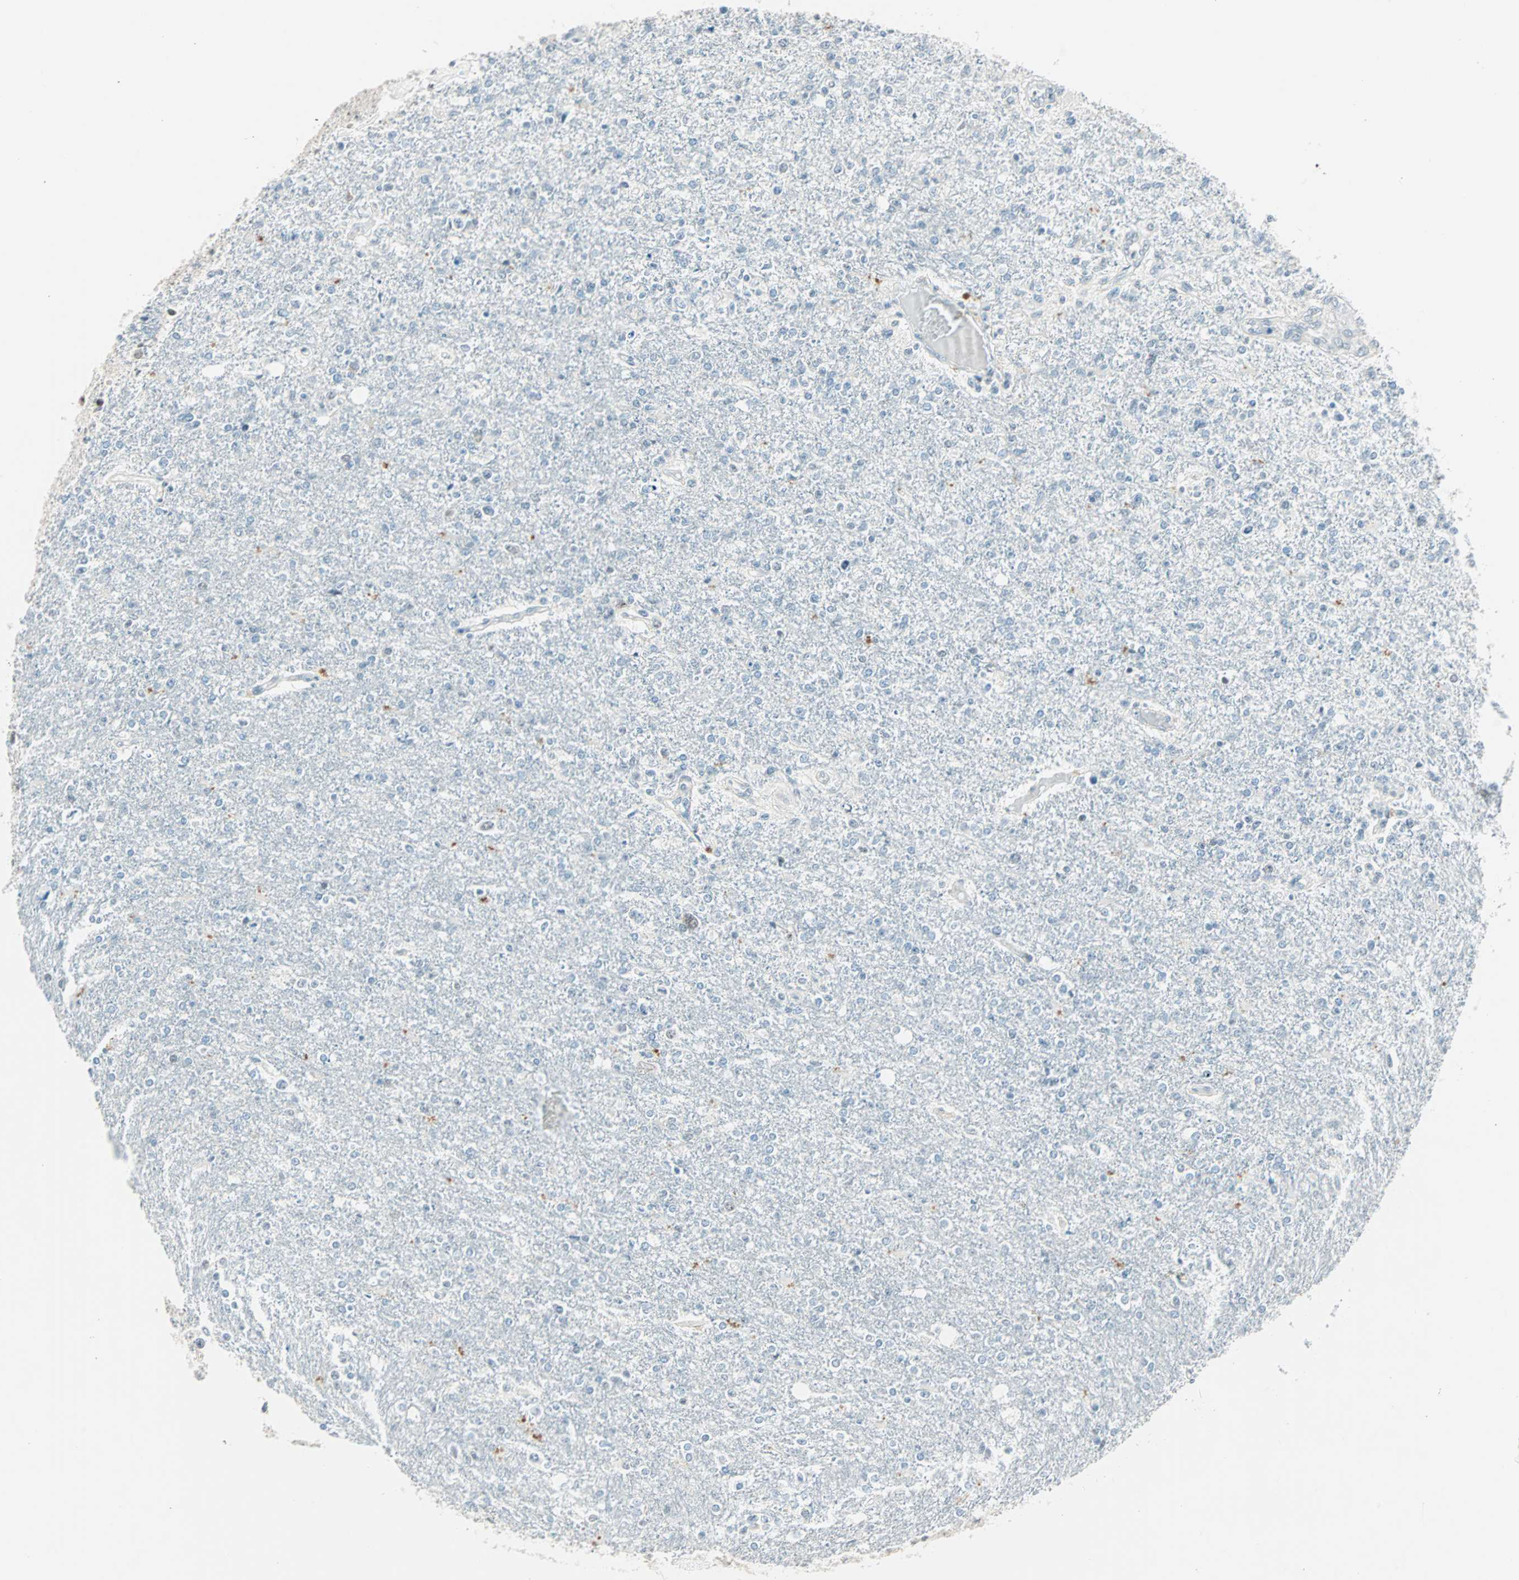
{"staining": {"intensity": "negative", "quantity": "none", "location": "none"}, "tissue": "glioma", "cell_type": "Tumor cells", "image_type": "cancer", "snomed": [{"axis": "morphology", "description": "Glioma, malignant, High grade"}, {"axis": "topography", "description": "Cerebral cortex"}], "caption": "There is no significant staining in tumor cells of malignant glioma (high-grade).", "gene": "SIN3A", "patient": {"sex": "male", "age": 76}}